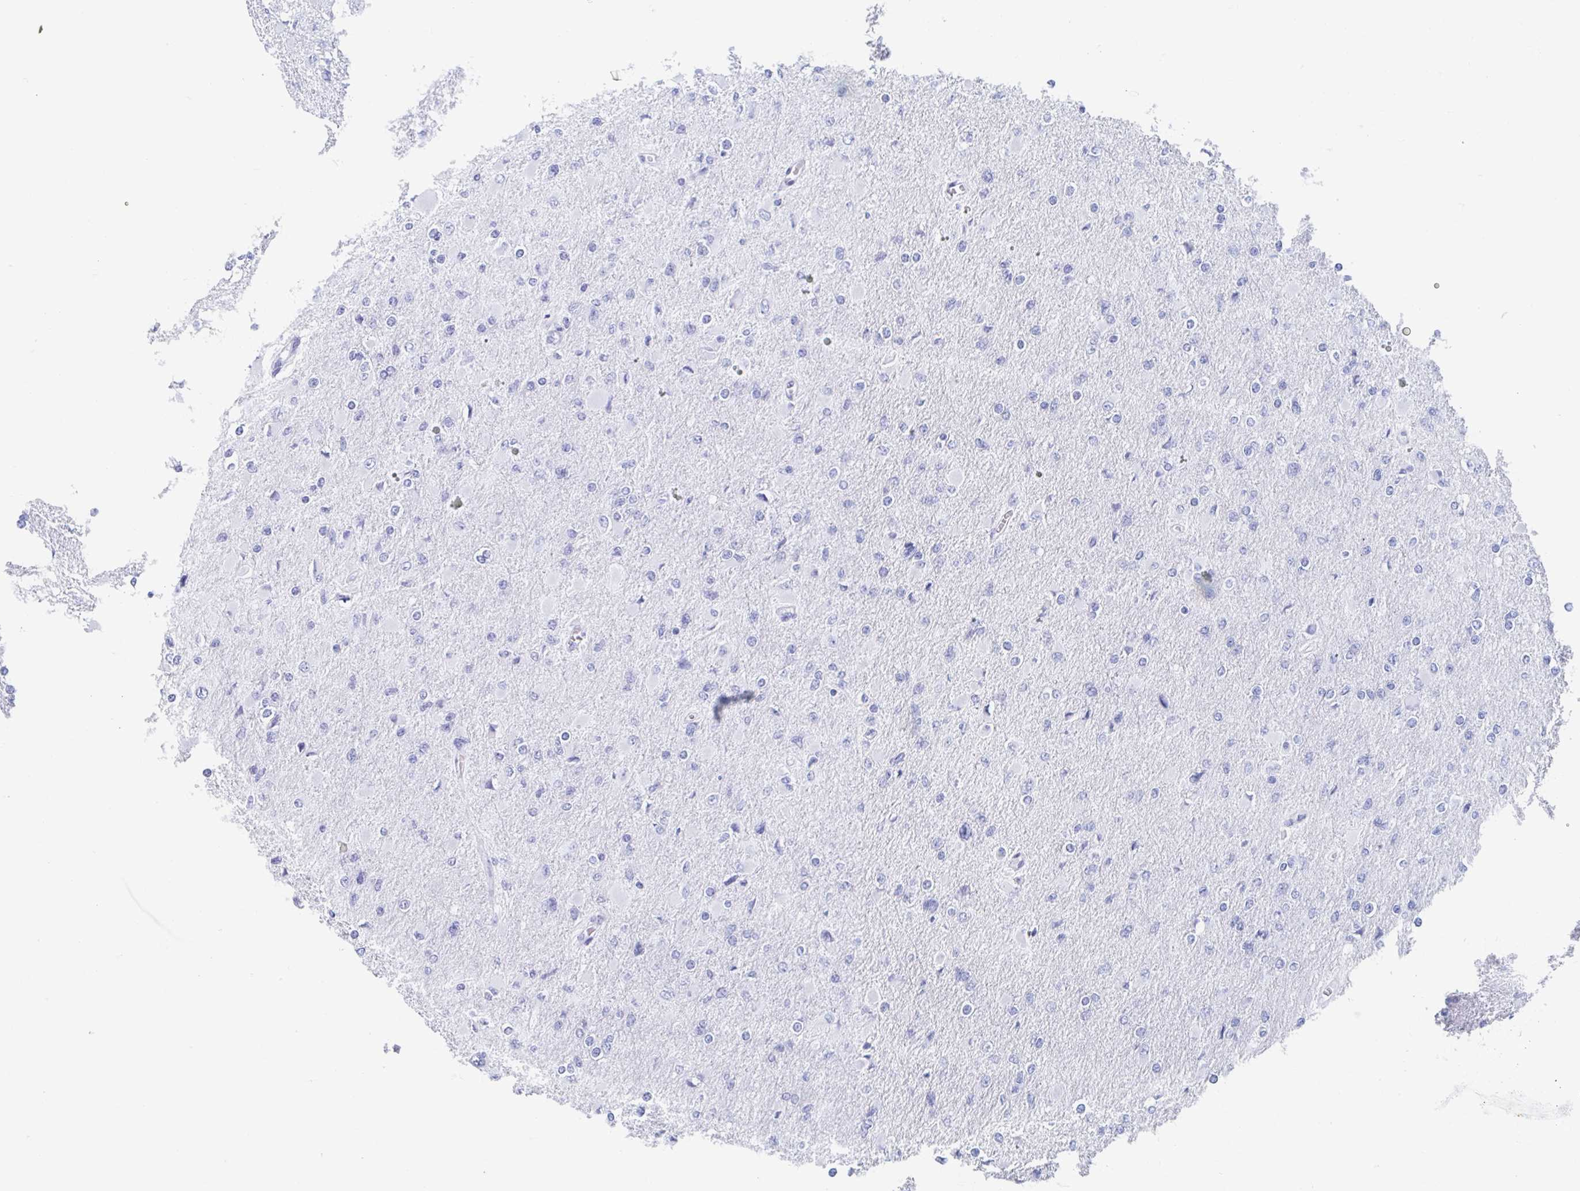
{"staining": {"intensity": "negative", "quantity": "none", "location": "none"}, "tissue": "glioma", "cell_type": "Tumor cells", "image_type": "cancer", "snomed": [{"axis": "morphology", "description": "Glioma, malignant, High grade"}, {"axis": "topography", "description": "Cerebral cortex"}], "caption": "Tumor cells are negative for brown protein staining in high-grade glioma (malignant).", "gene": "C10orf53", "patient": {"sex": "female", "age": 36}}